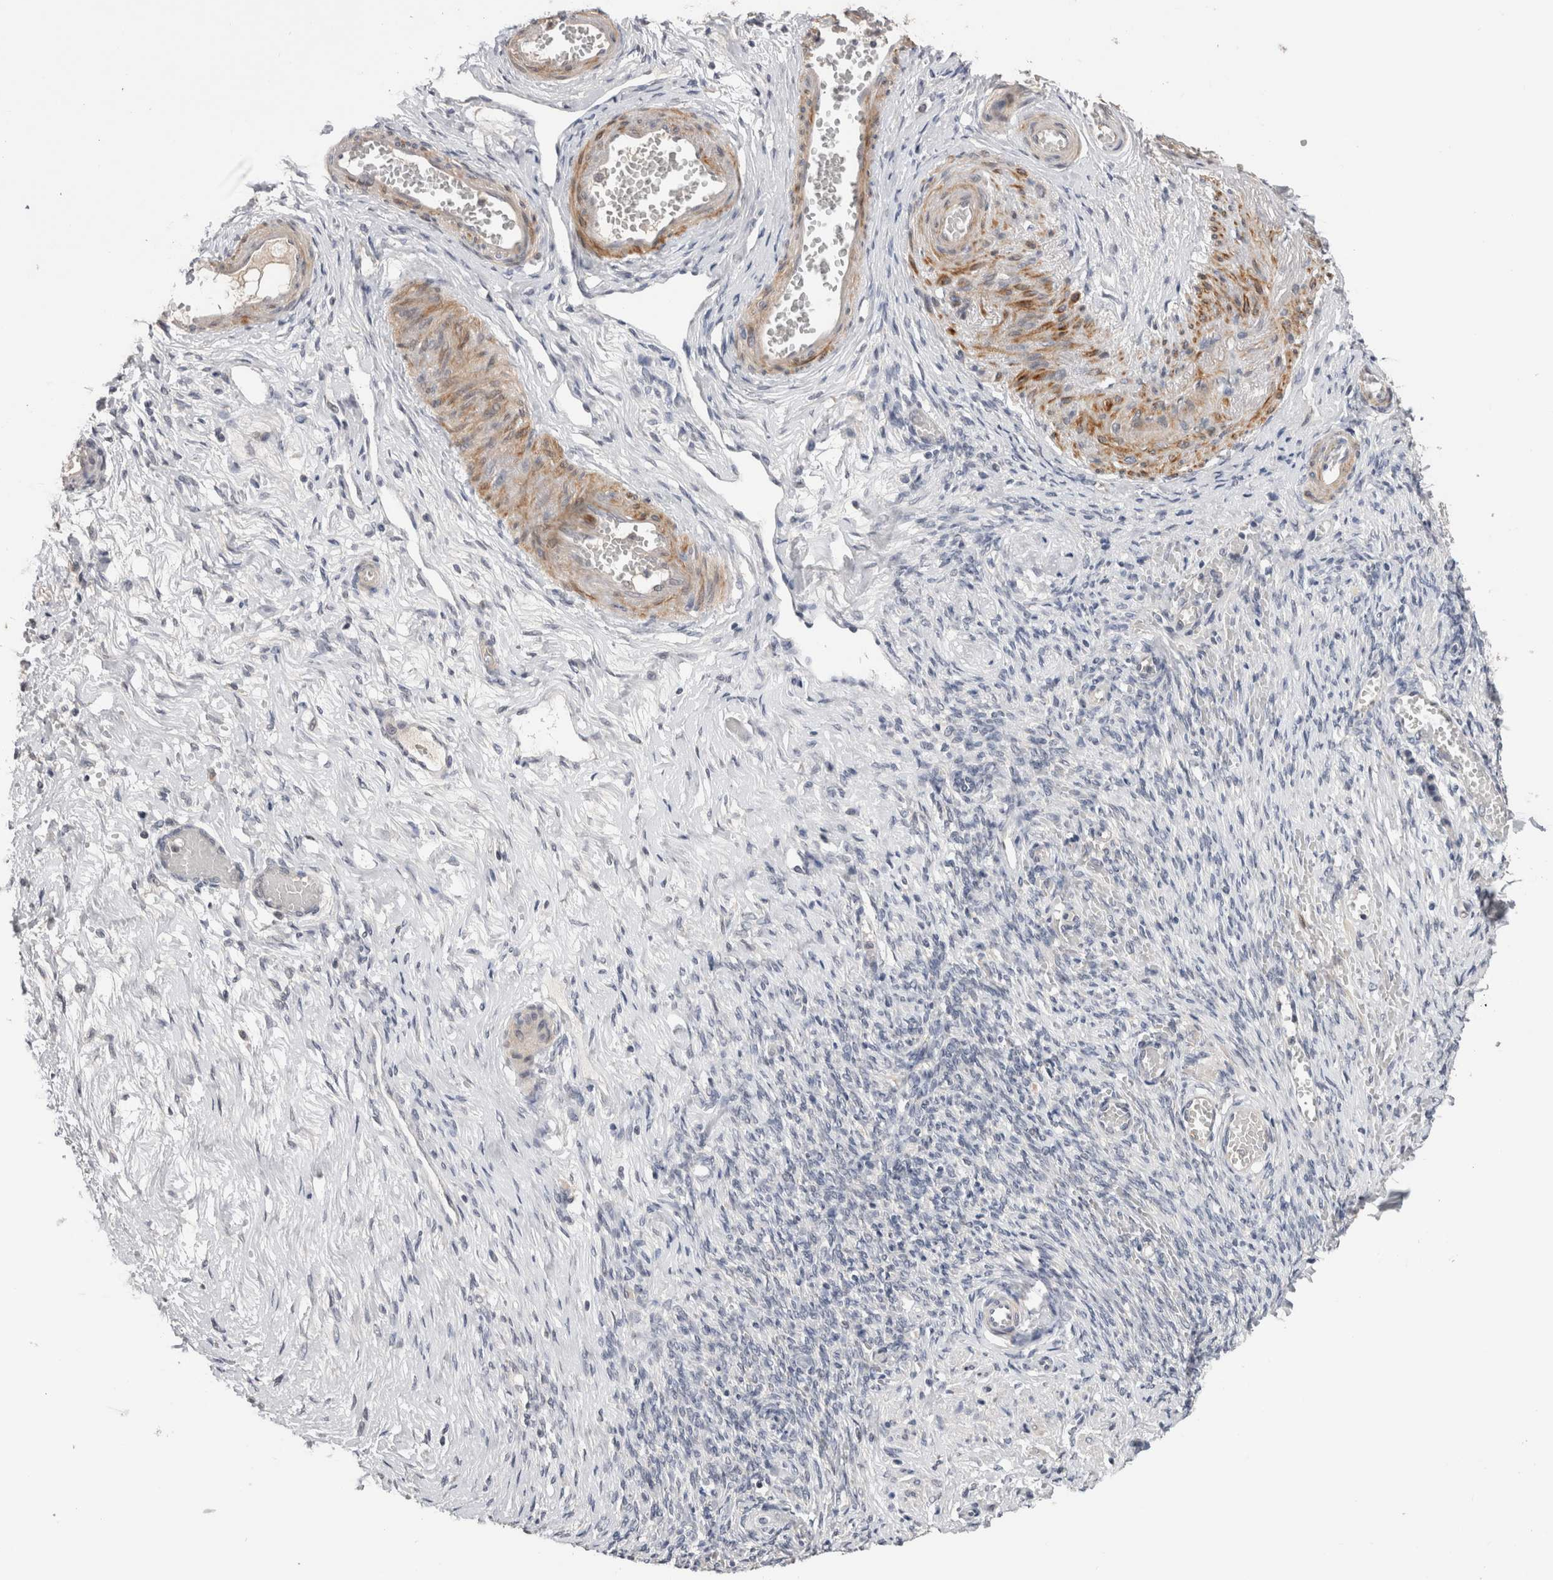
{"staining": {"intensity": "negative", "quantity": "none", "location": "none"}, "tissue": "adipose tissue", "cell_type": "Adipocytes", "image_type": "normal", "snomed": [{"axis": "morphology", "description": "Normal tissue, NOS"}, {"axis": "topography", "description": "Vascular tissue"}, {"axis": "topography", "description": "Fallopian tube"}, {"axis": "topography", "description": "Ovary"}], "caption": "High power microscopy micrograph of an immunohistochemistry image of unremarkable adipose tissue, revealing no significant expression in adipocytes. (DAB (3,3'-diaminobenzidine) immunohistochemistry, high magnification).", "gene": "CRYBG1", "patient": {"sex": "female", "age": 67}}